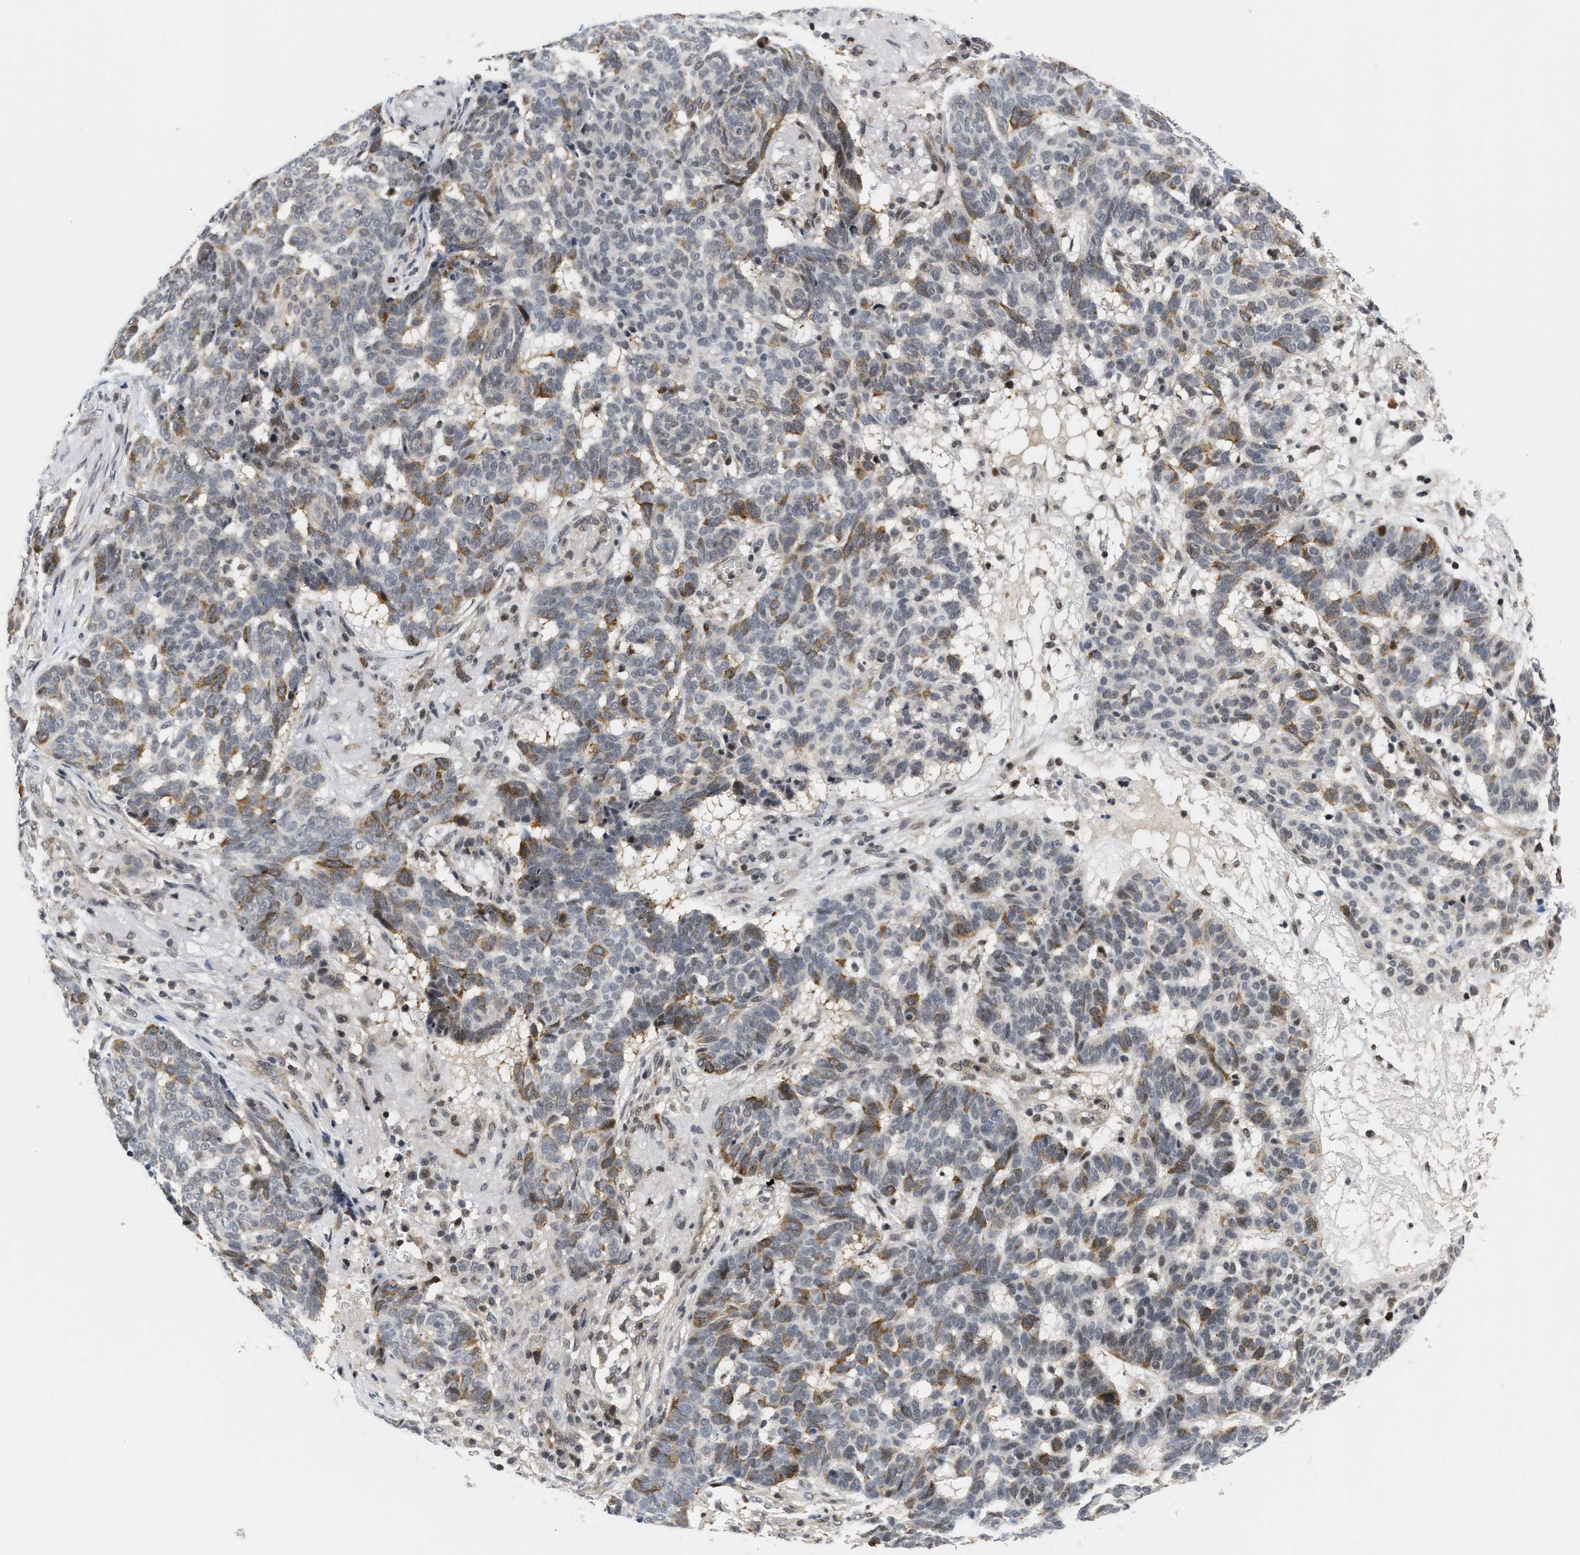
{"staining": {"intensity": "moderate", "quantity": "<25%", "location": "cytoplasmic/membranous"}, "tissue": "skin cancer", "cell_type": "Tumor cells", "image_type": "cancer", "snomed": [{"axis": "morphology", "description": "Basal cell carcinoma"}, {"axis": "topography", "description": "Skin"}], "caption": "IHC (DAB) staining of skin cancer (basal cell carcinoma) exhibits moderate cytoplasmic/membranous protein staining in about <25% of tumor cells.", "gene": "HIF1A", "patient": {"sex": "male", "age": 85}}